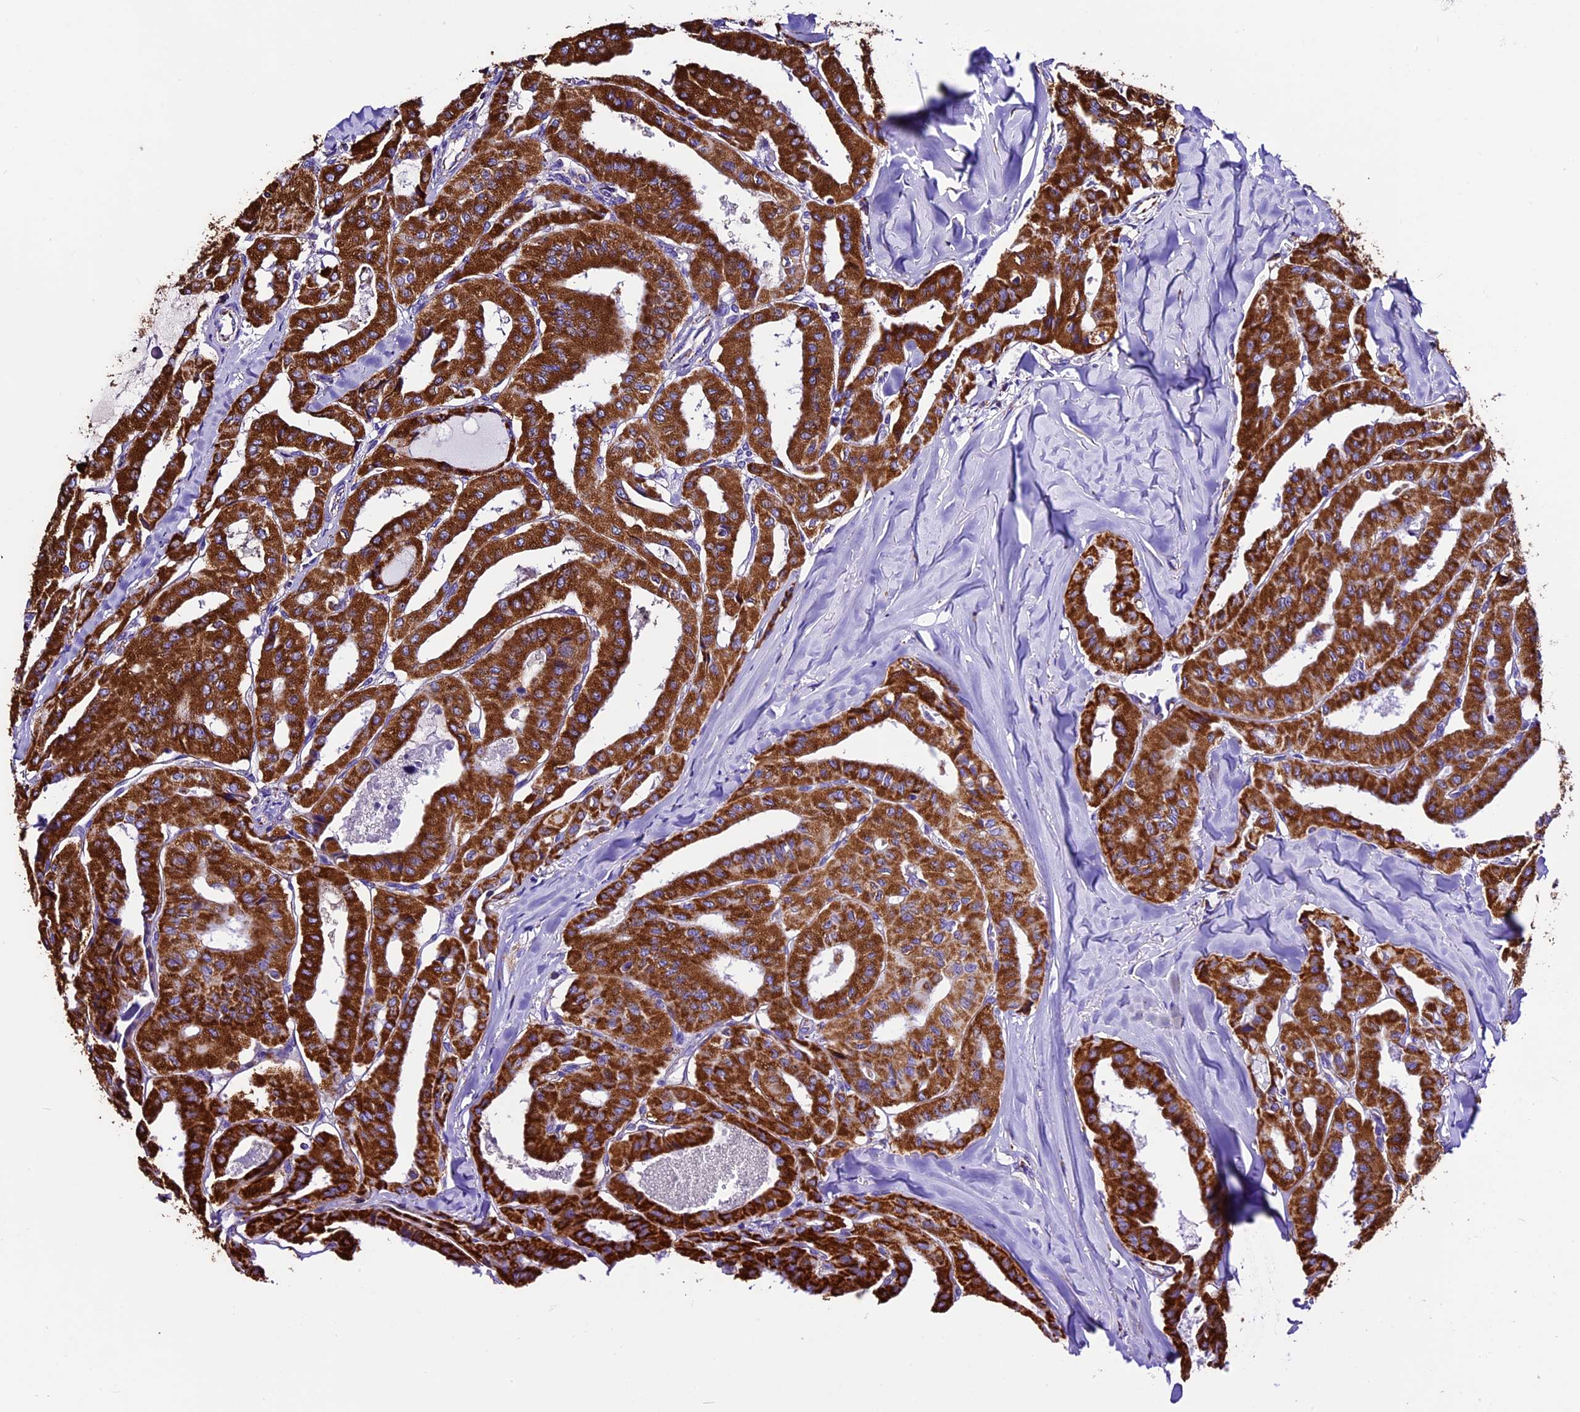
{"staining": {"intensity": "strong", "quantity": ">75%", "location": "cytoplasmic/membranous"}, "tissue": "thyroid cancer", "cell_type": "Tumor cells", "image_type": "cancer", "snomed": [{"axis": "morphology", "description": "Papillary adenocarcinoma, NOS"}, {"axis": "topography", "description": "Thyroid gland"}], "caption": "An immunohistochemistry histopathology image of neoplastic tissue is shown. Protein staining in brown highlights strong cytoplasmic/membranous positivity in papillary adenocarcinoma (thyroid) within tumor cells. (DAB = brown stain, brightfield microscopy at high magnification).", "gene": "DCAF5", "patient": {"sex": "female", "age": 59}}